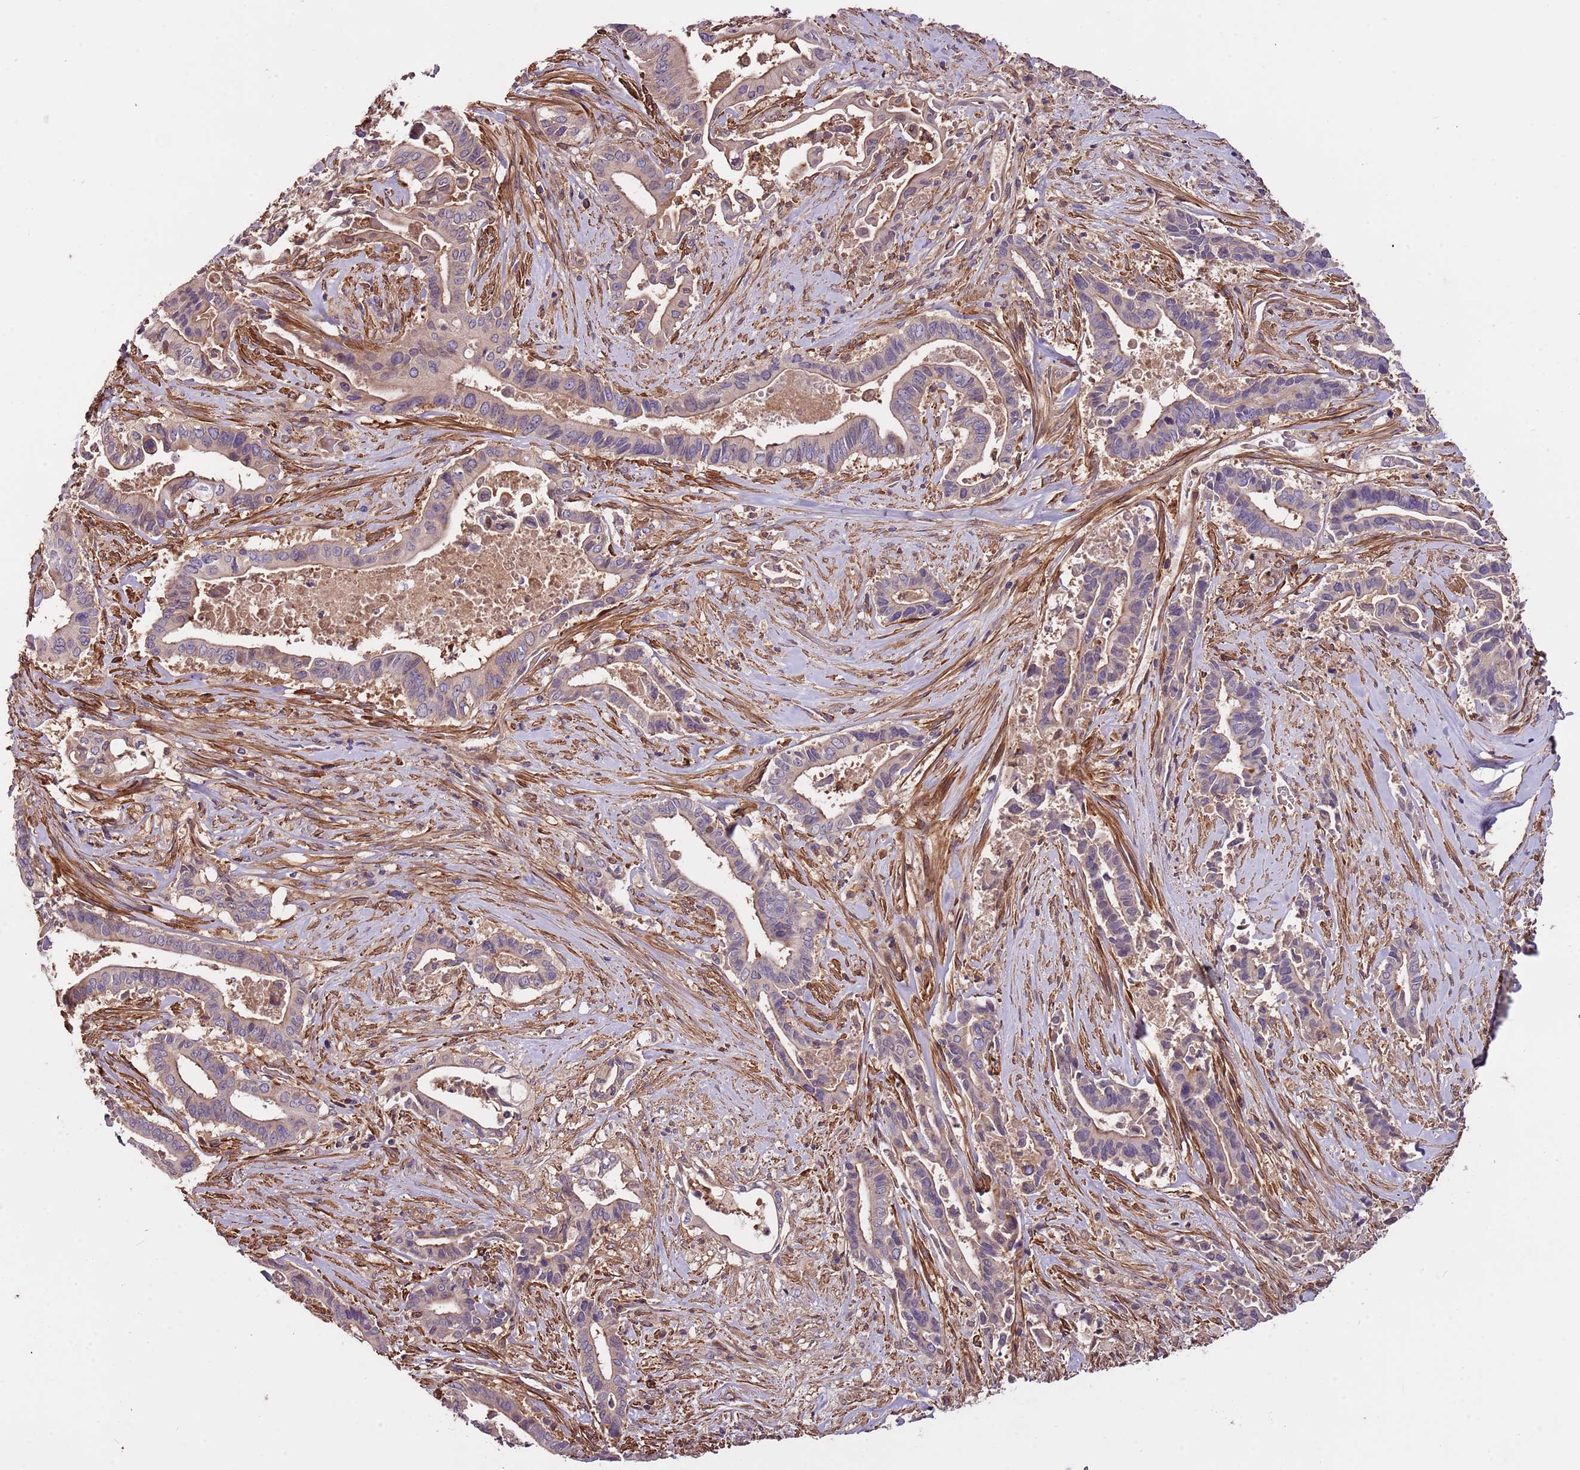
{"staining": {"intensity": "weak", "quantity": "25%-75%", "location": "cytoplasmic/membranous"}, "tissue": "pancreatic cancer", "cell_type": "Tumor cells", "image_type": "cancer", "snomed": [{"axis": "morphology", "description": "Adenocarcinoma, NOS"}, {"axis": "topography", "description": "Pancreas"}], "caption": "A low amount of weak cytoplasmic/membranous positivity is present in about 25%-75% of tumor cells in pancreatic cancer (adenocarcinoma) tissue.", "gene": "DENR", "patient": {"sex": "female", "age": 77}}